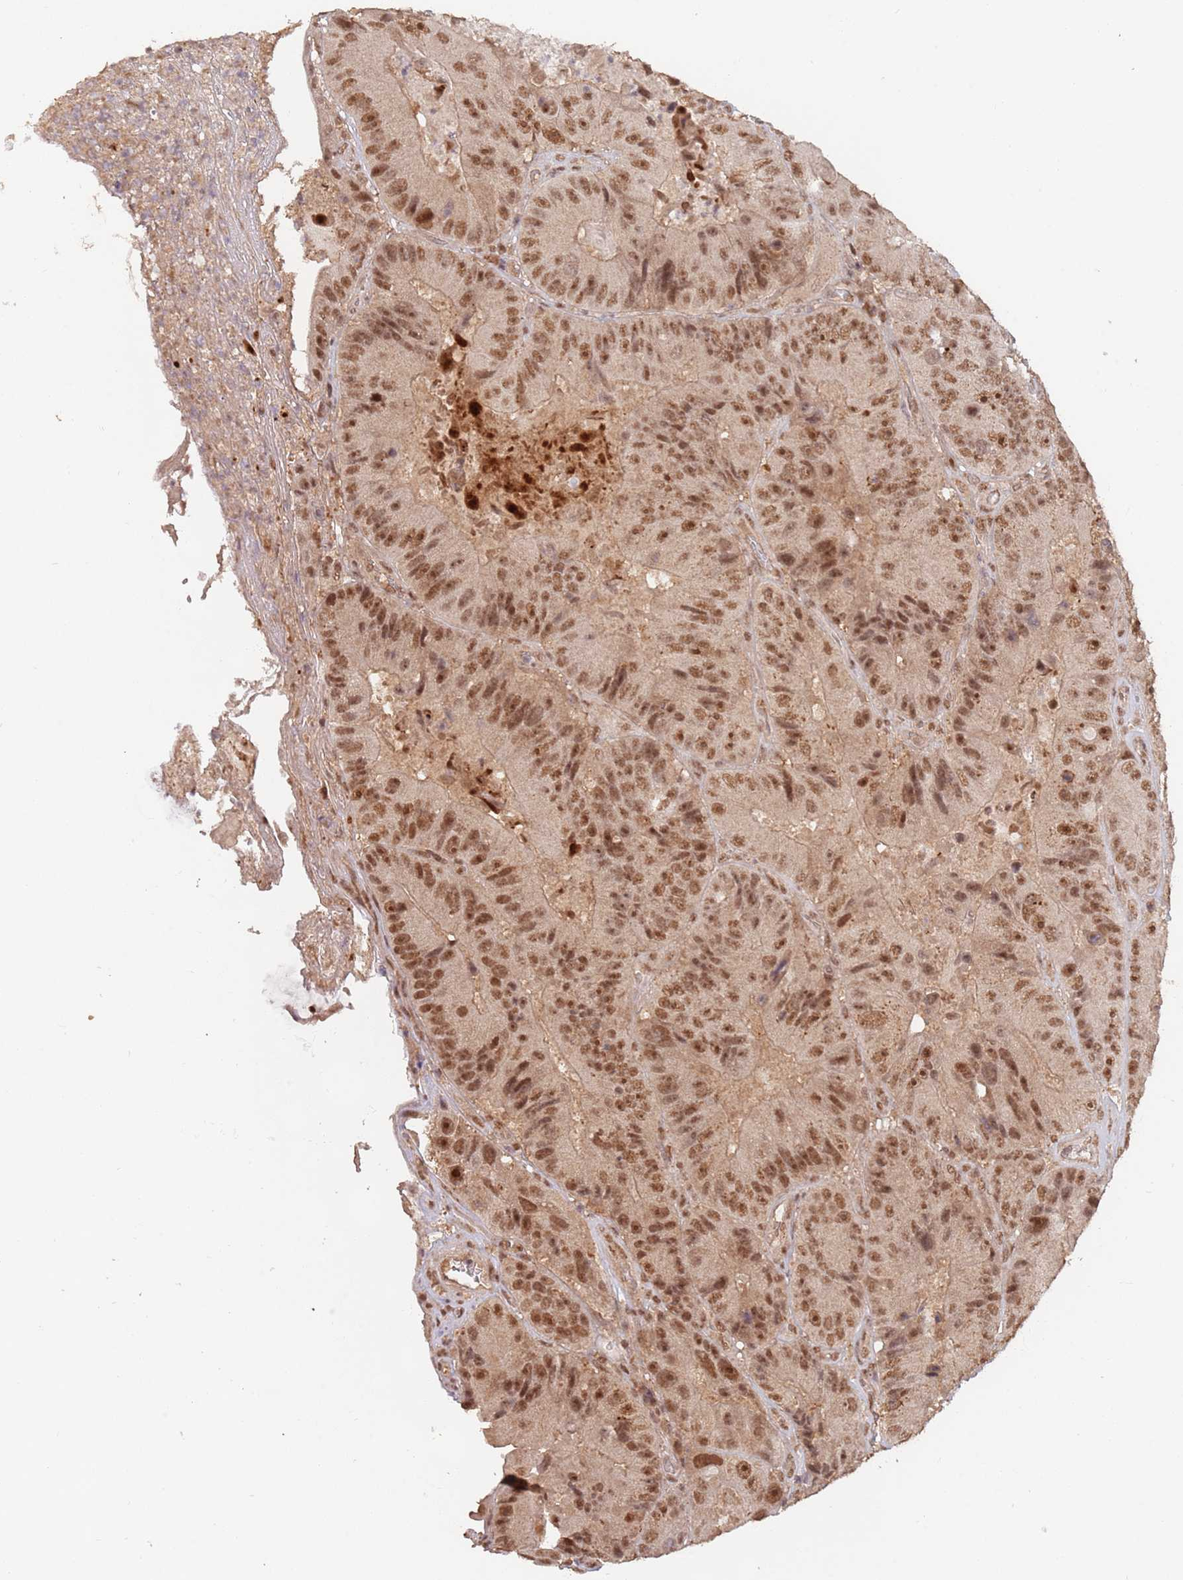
{"staining": {"intensity": "moderate", "quantity": ">75%", "location": "nuclear"}, "tissue": "colorectal cancer", "cell_type": "Tumor cells", "image_type": "cancer", "snomed": [{"axis": "morphology", "description": "Adenocarcinoma, NOS"}, {"axis": "topography", "description": "Colon"}], "caption": "An immunohistochemistry (IHC) photomicrograph of neoplastic tissue is shown. Protein staining in brown highlights moderate nuclear positivity in colorectal adenocarcinoma within tumor cells. (IHC, brightfield microscopy, high magnification).", "gene": "RFXANK", "patient": {"sex": "female", "age": 86}}